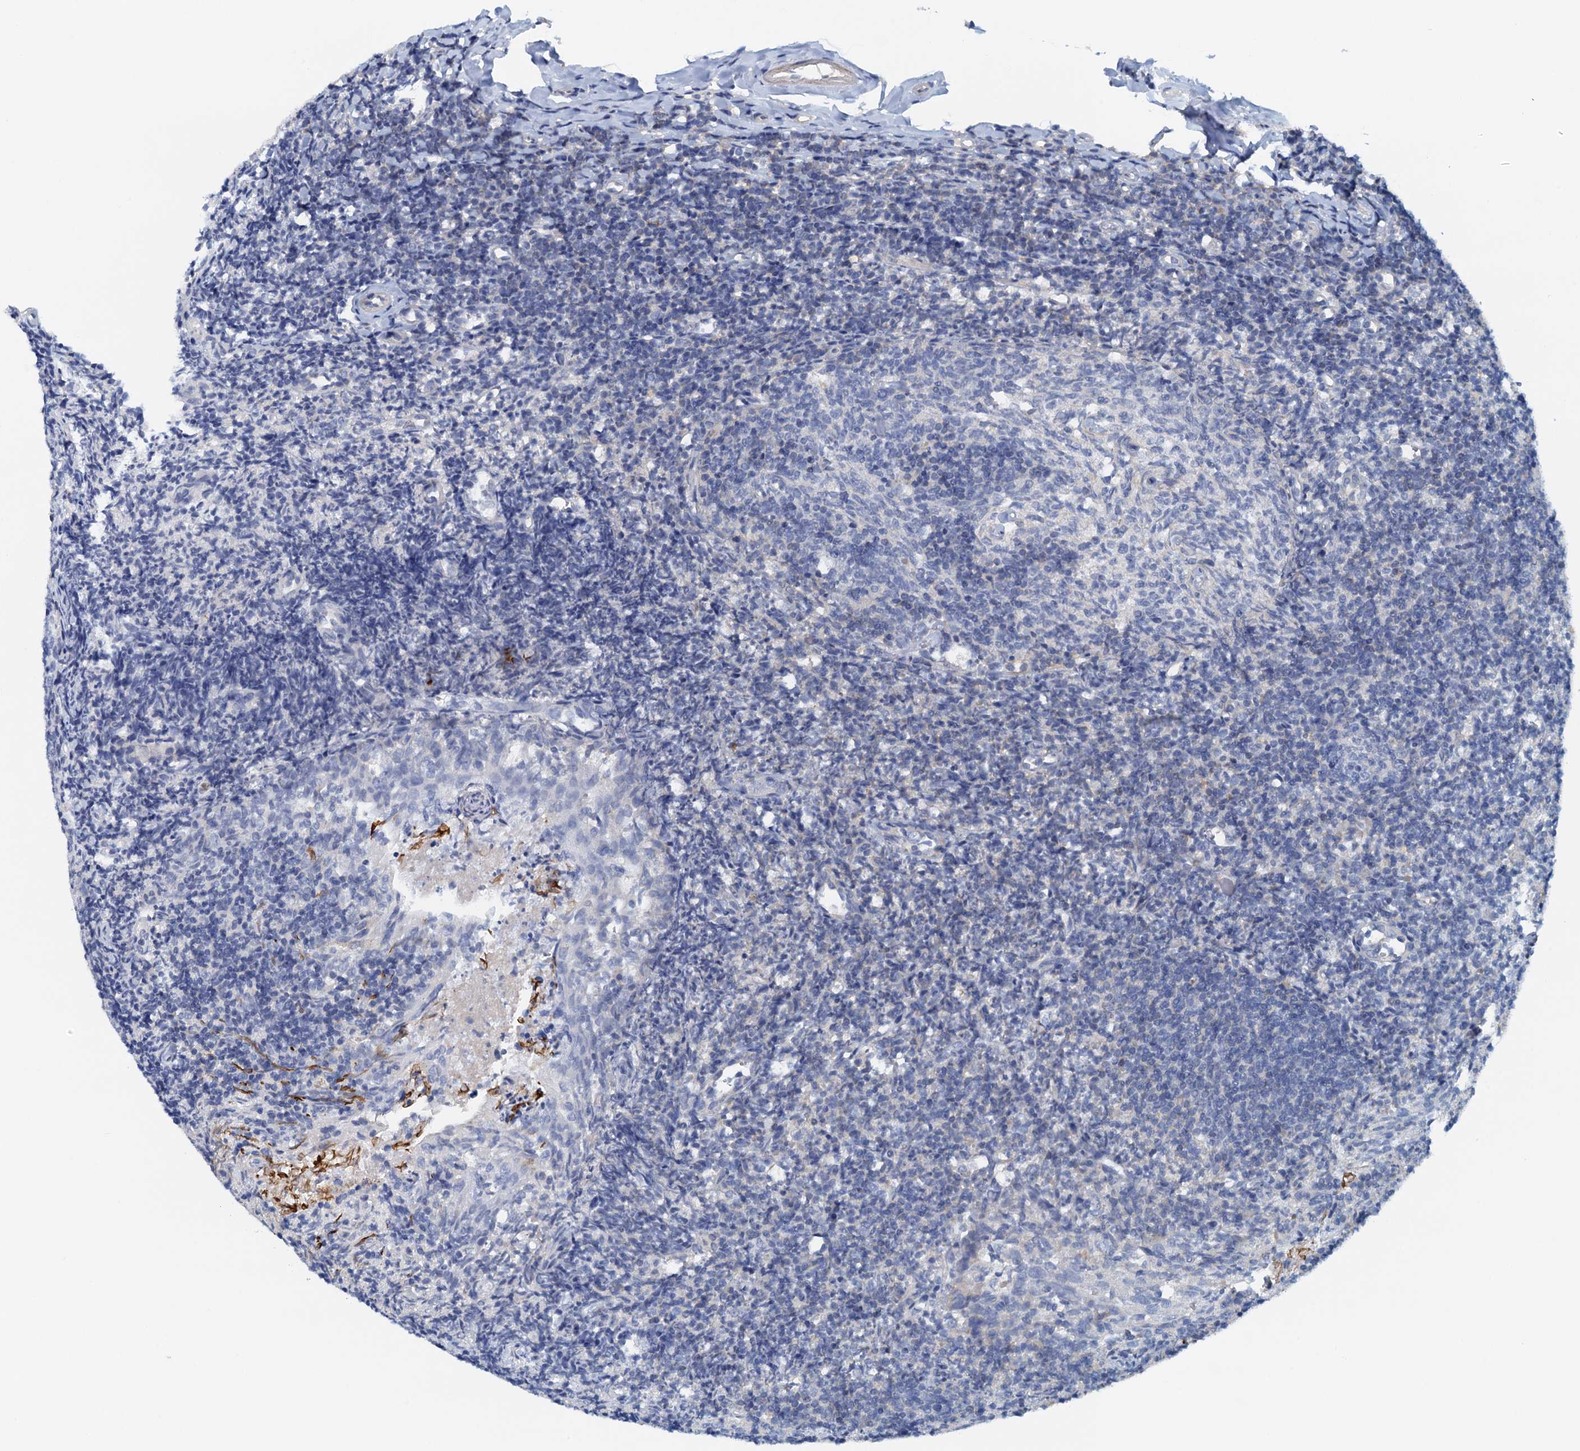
{"staining": {"intensity": "negative", "quantity": "none", "location": "none"}, "tissue": "tonsil", "cell_type": "Germinal center cells", "image_type": "normal", "snomed": [{"axis": "morphology", "description": "Normal tissue, NOS"}, {"axis": "topography", "description": "Tonsil"}], "caption": "Germinal center cells show no significant expression in normal tonsil. Brightfield microscopy of immunohistochemistry stained with DAB (brown) and hematoxylin (blue), captured at high magnification.", "gene": "DTD1", "patient": {"sex": "female", "age": 10}}